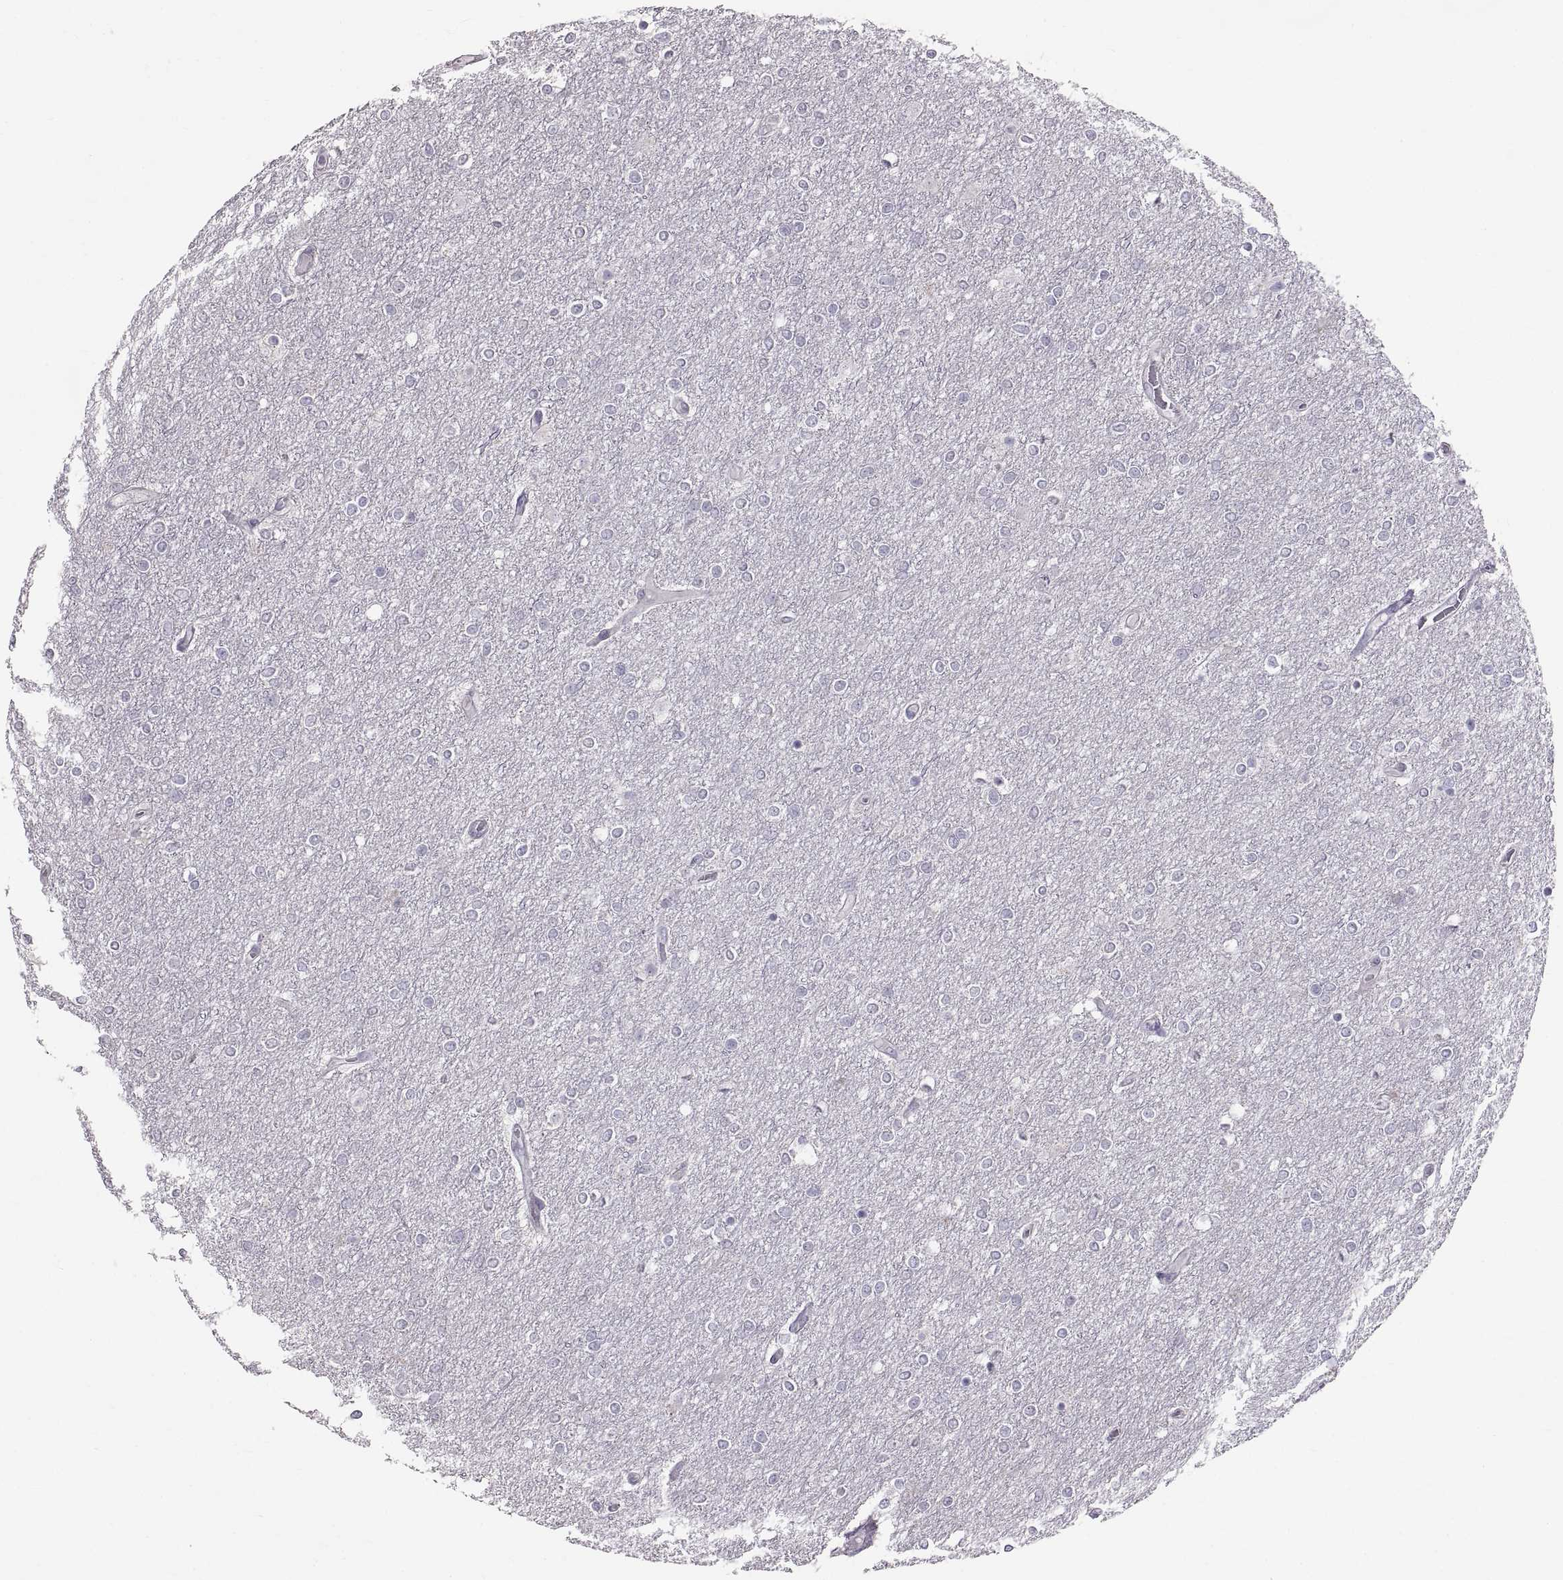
{"staining": {"intensity": "negative", "quantity": "none", "location": "none"}, "tissue": "glioma", "cell_type": "Tumor cells", "image_type": "cancer", "snomed": [{"axis": "morphology", "description": "Glioma, malignant, High grade"}, {"axis": "topography", "description": "Brain"}], "caption": "This is an IHC photomicrograph of human high-grade glioma (malignant). There is no positivity in tumor cells.", "gene": "WBP2NL", "patient": {"sex": "female", "age": 61}}